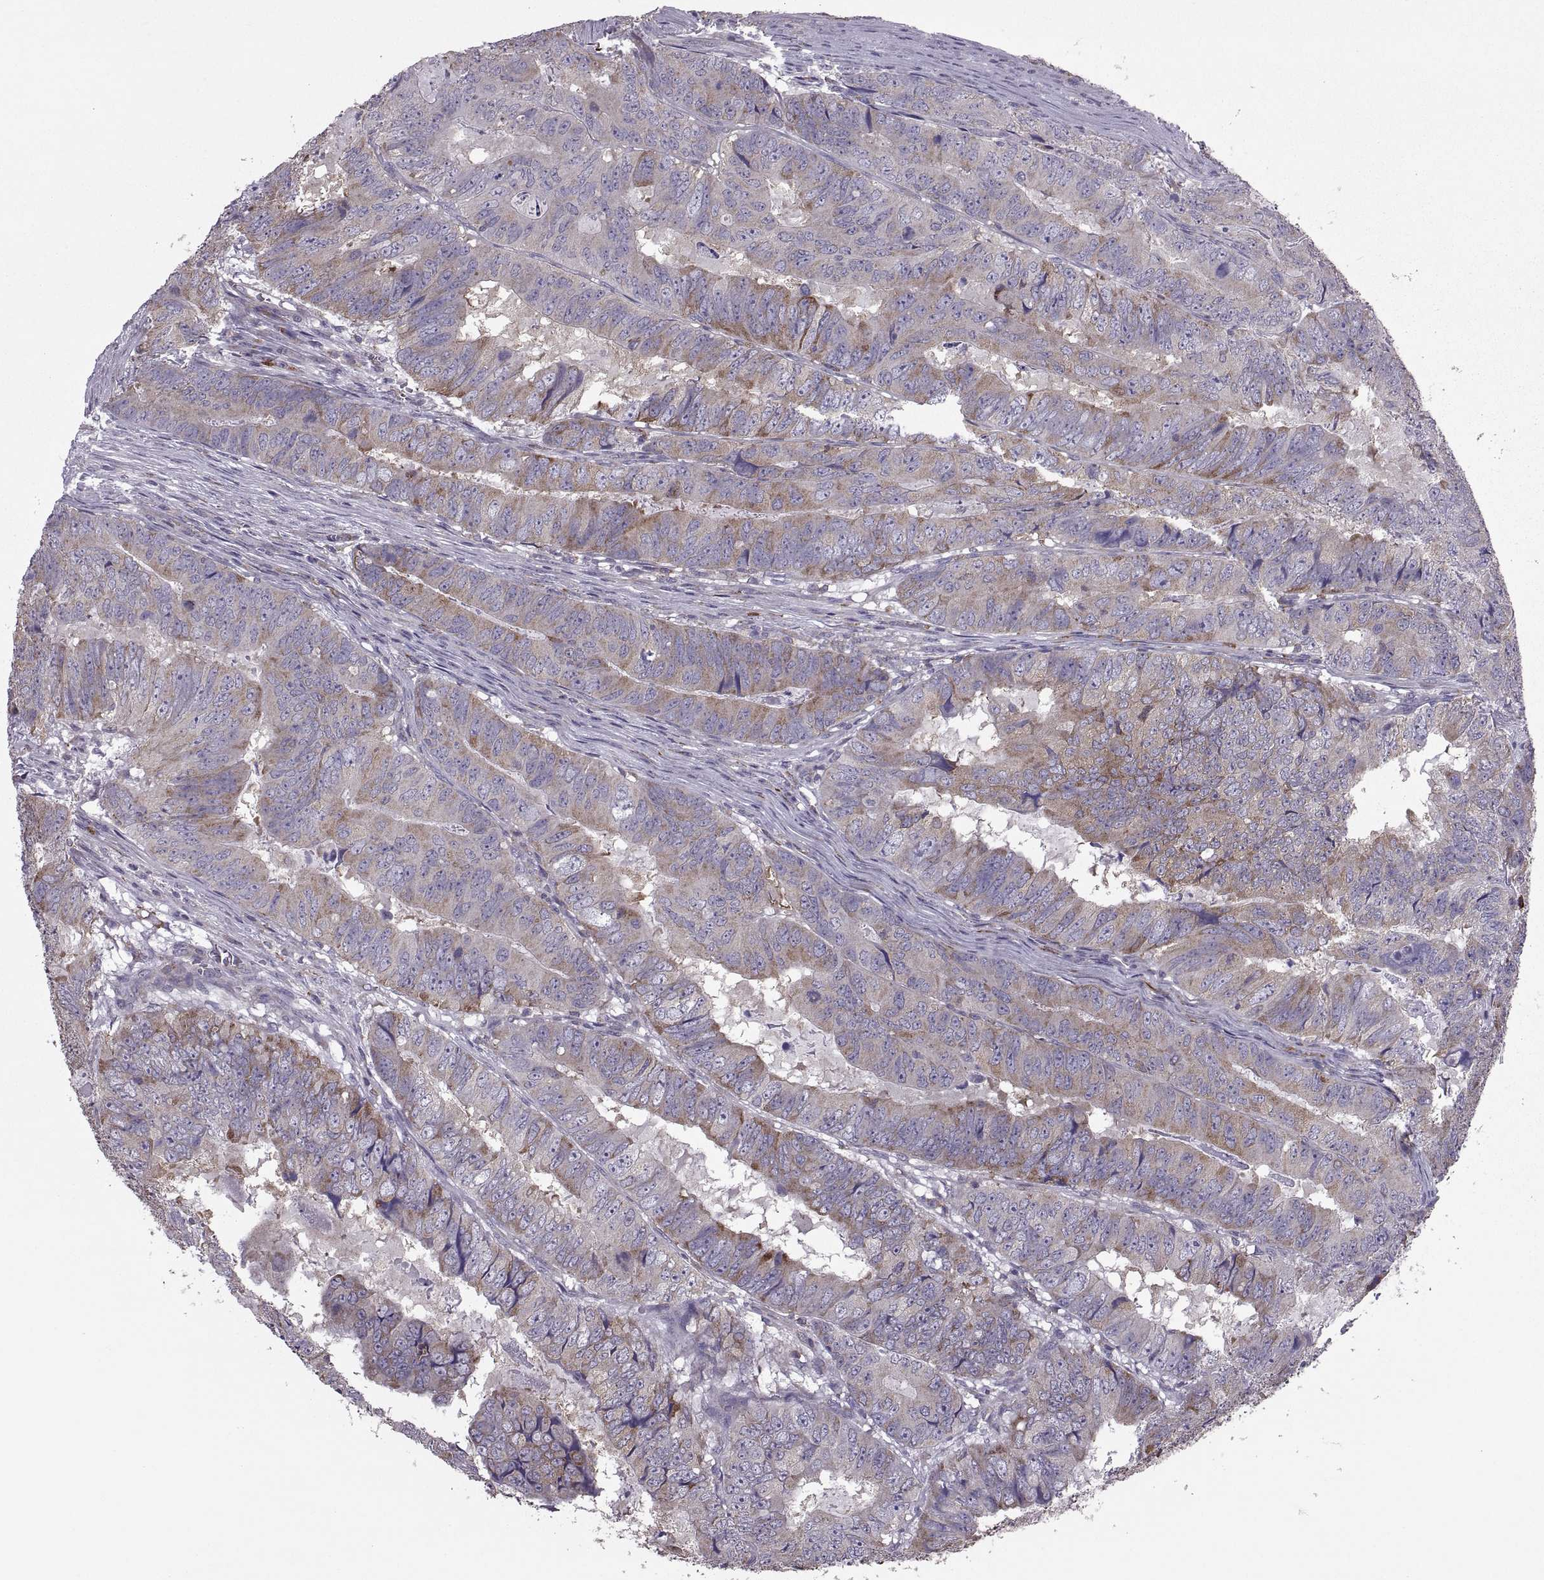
{"staining": {"intensity": "moderate", "quantity": "<25%", "location": "cytoplasmic/membranous"}, "tissue": "colorectal cancer", "cell_type": "Tumor cells", "image_type": "cancer", "snomed": [{"axis": "morphology", "description": "Adenocarcinoma, NOS"}, {"axis": "topography", "description": "Colon"}], "caption": "This is a micrograph of immunohistochemistry staining of adenocarcinoma (colorectal), which shows moderate expression in the cytoplasmic/membranous of tumor cells.", "gene": "PABPC1", "patient": {"sex": "male", "age": 79}}